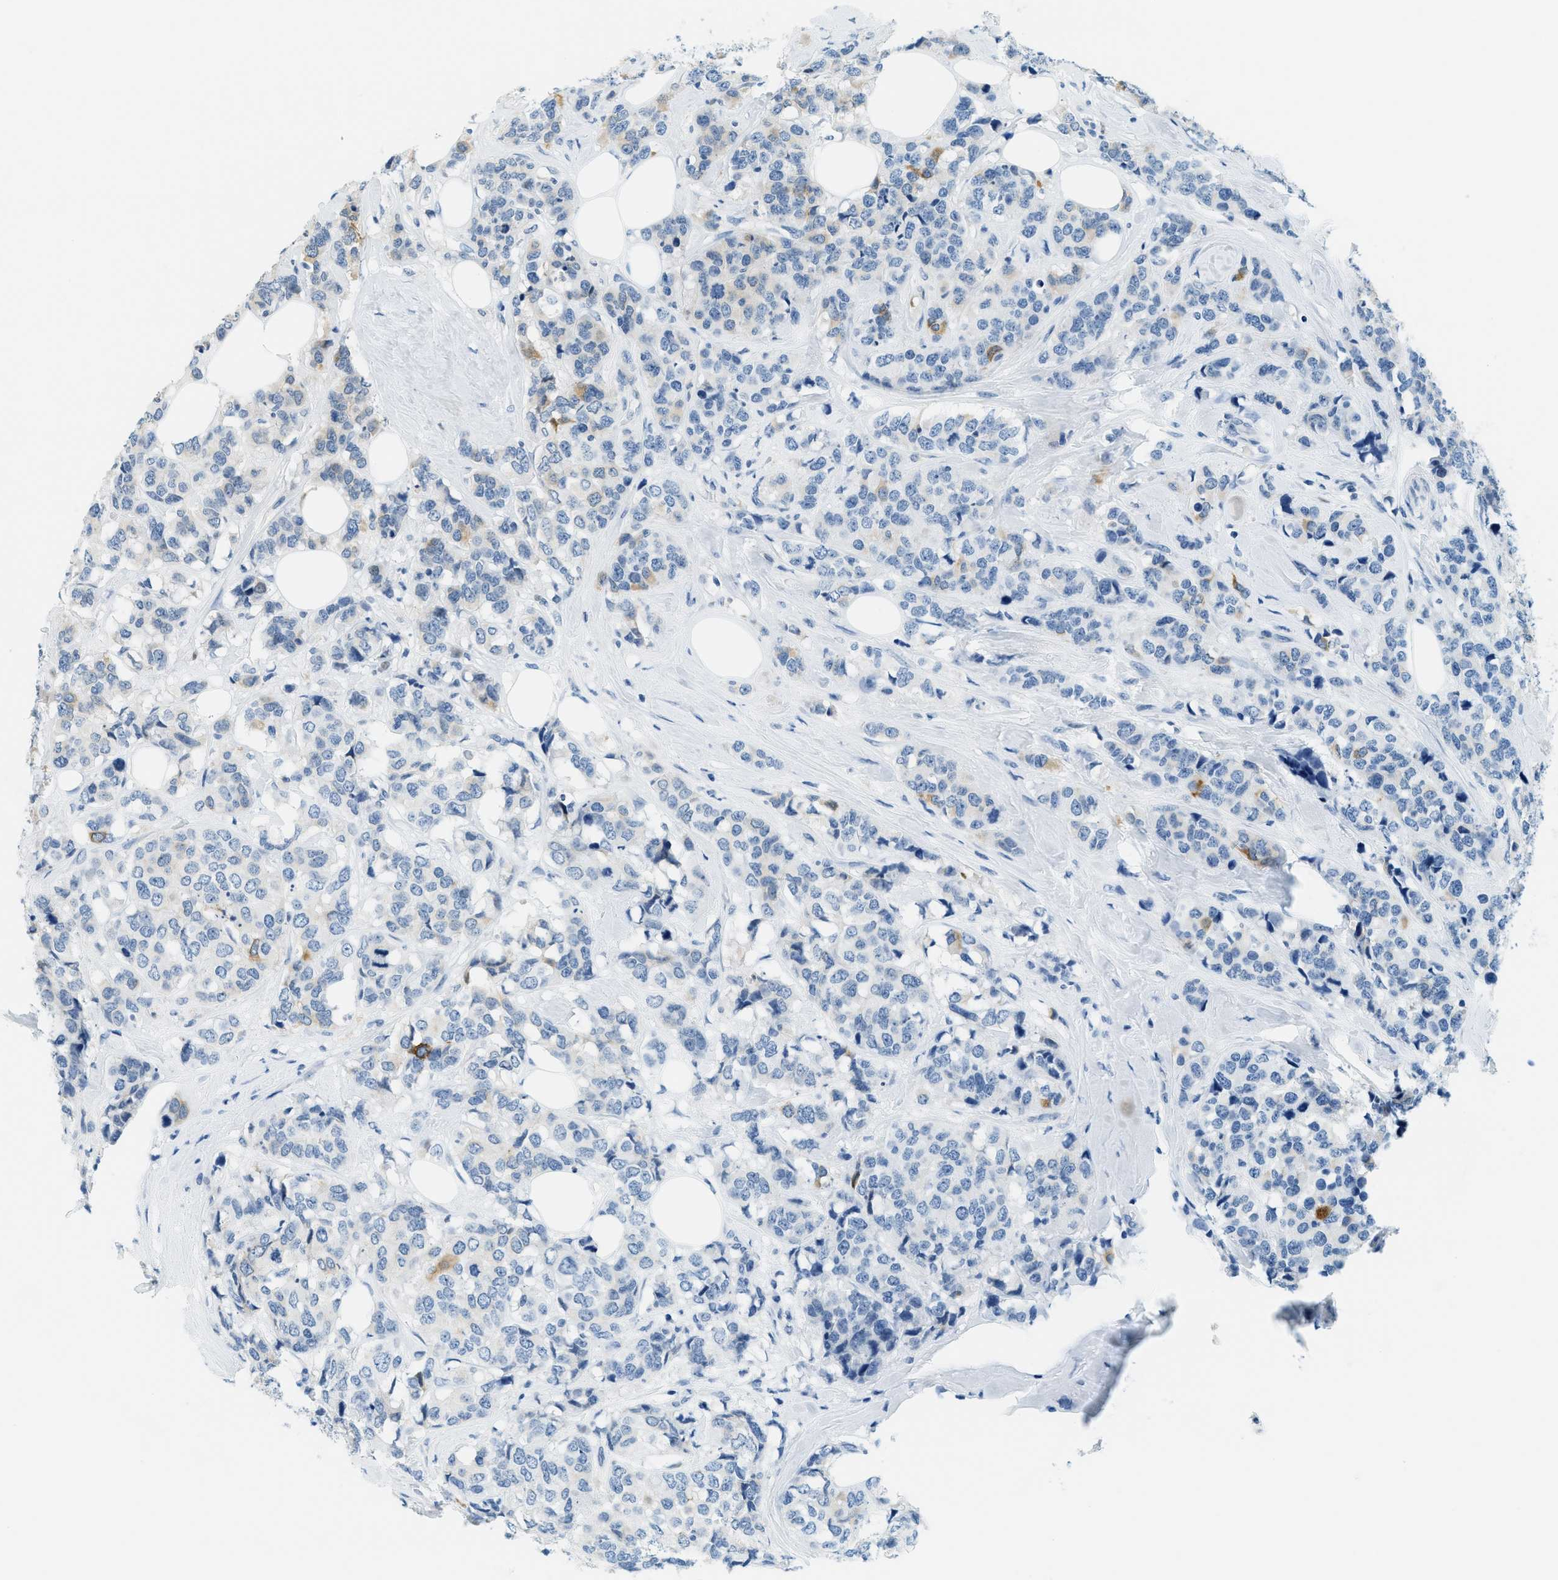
{"staining": {"intensity": "negative", "quantity": "none", "location": "none"}, "tissue": "breast cancer", "cell_type": "Tumor cells", "image_type": "cancer", "snomed": [{"axis": "morphology", "description": "Lobular carcinoma"}, {"axis": "topography", "description": "Breast"}], "caption": "The histopathology image exhibits no significant staining in tumor cells of breast cancer.", "gene": "CYP4X1", "patient": {"sex": "female", "age": 59}}